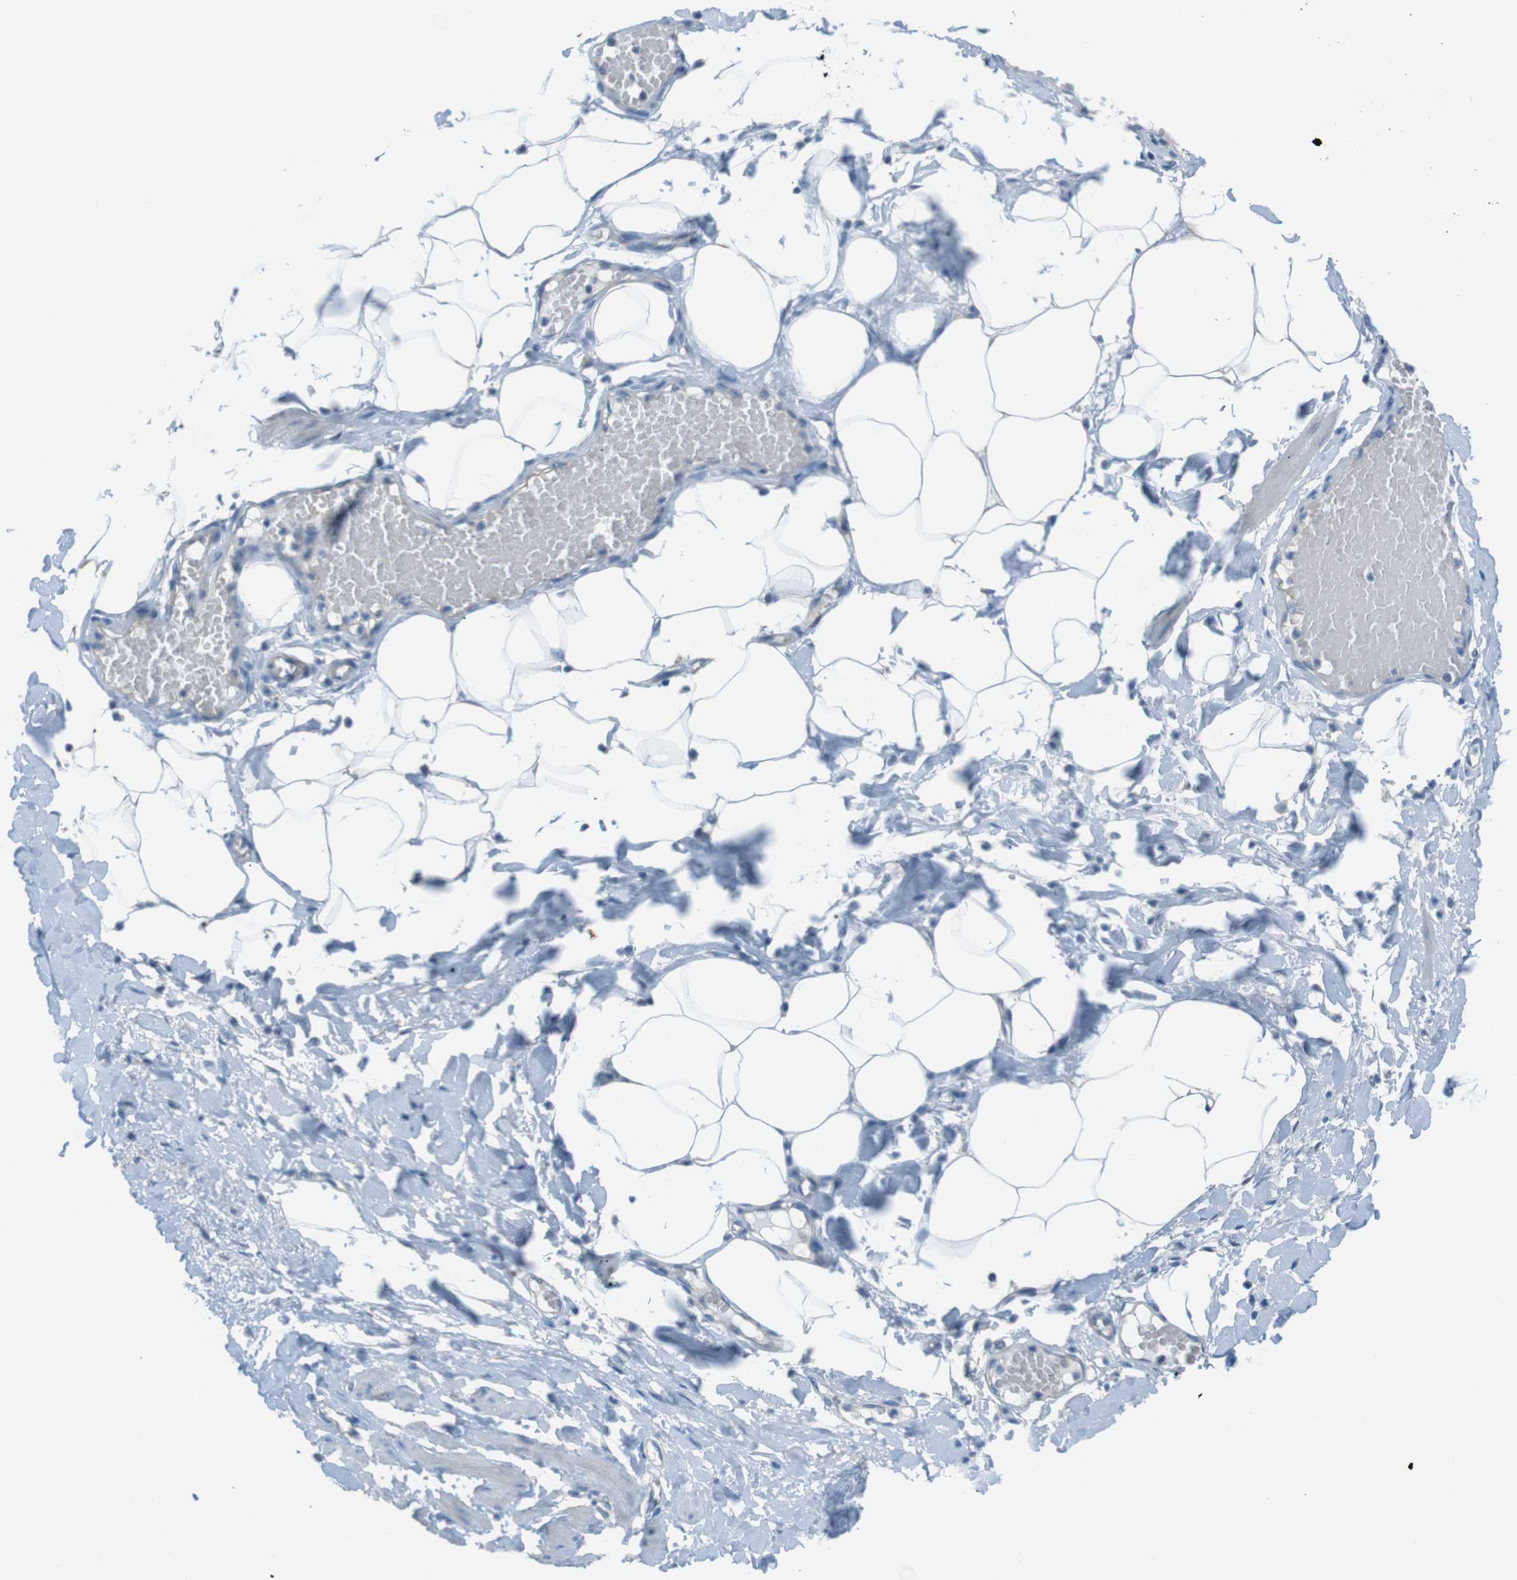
{"staining": {"intensity": "negative", "quantity": "none", "location": "none"}, "tissue": "adipose tissue", "cell_type": "Adipocytes", "image_type": "normal", "snomed": [{"axis": "morphology", "description": "Normal tissue, NOS"}, {"axis": "topography", "description": "Soft tissue"}, {"axis": "topography", "description": "Vascular tissue"}], "caption": "This is a histopathology image of immunohistochemistry staining of unremarkable adipose tissue, which shows no expression in adipocytes.", "gene": "TMEM41B", "patient": {"sex": "female", "age": 35}}